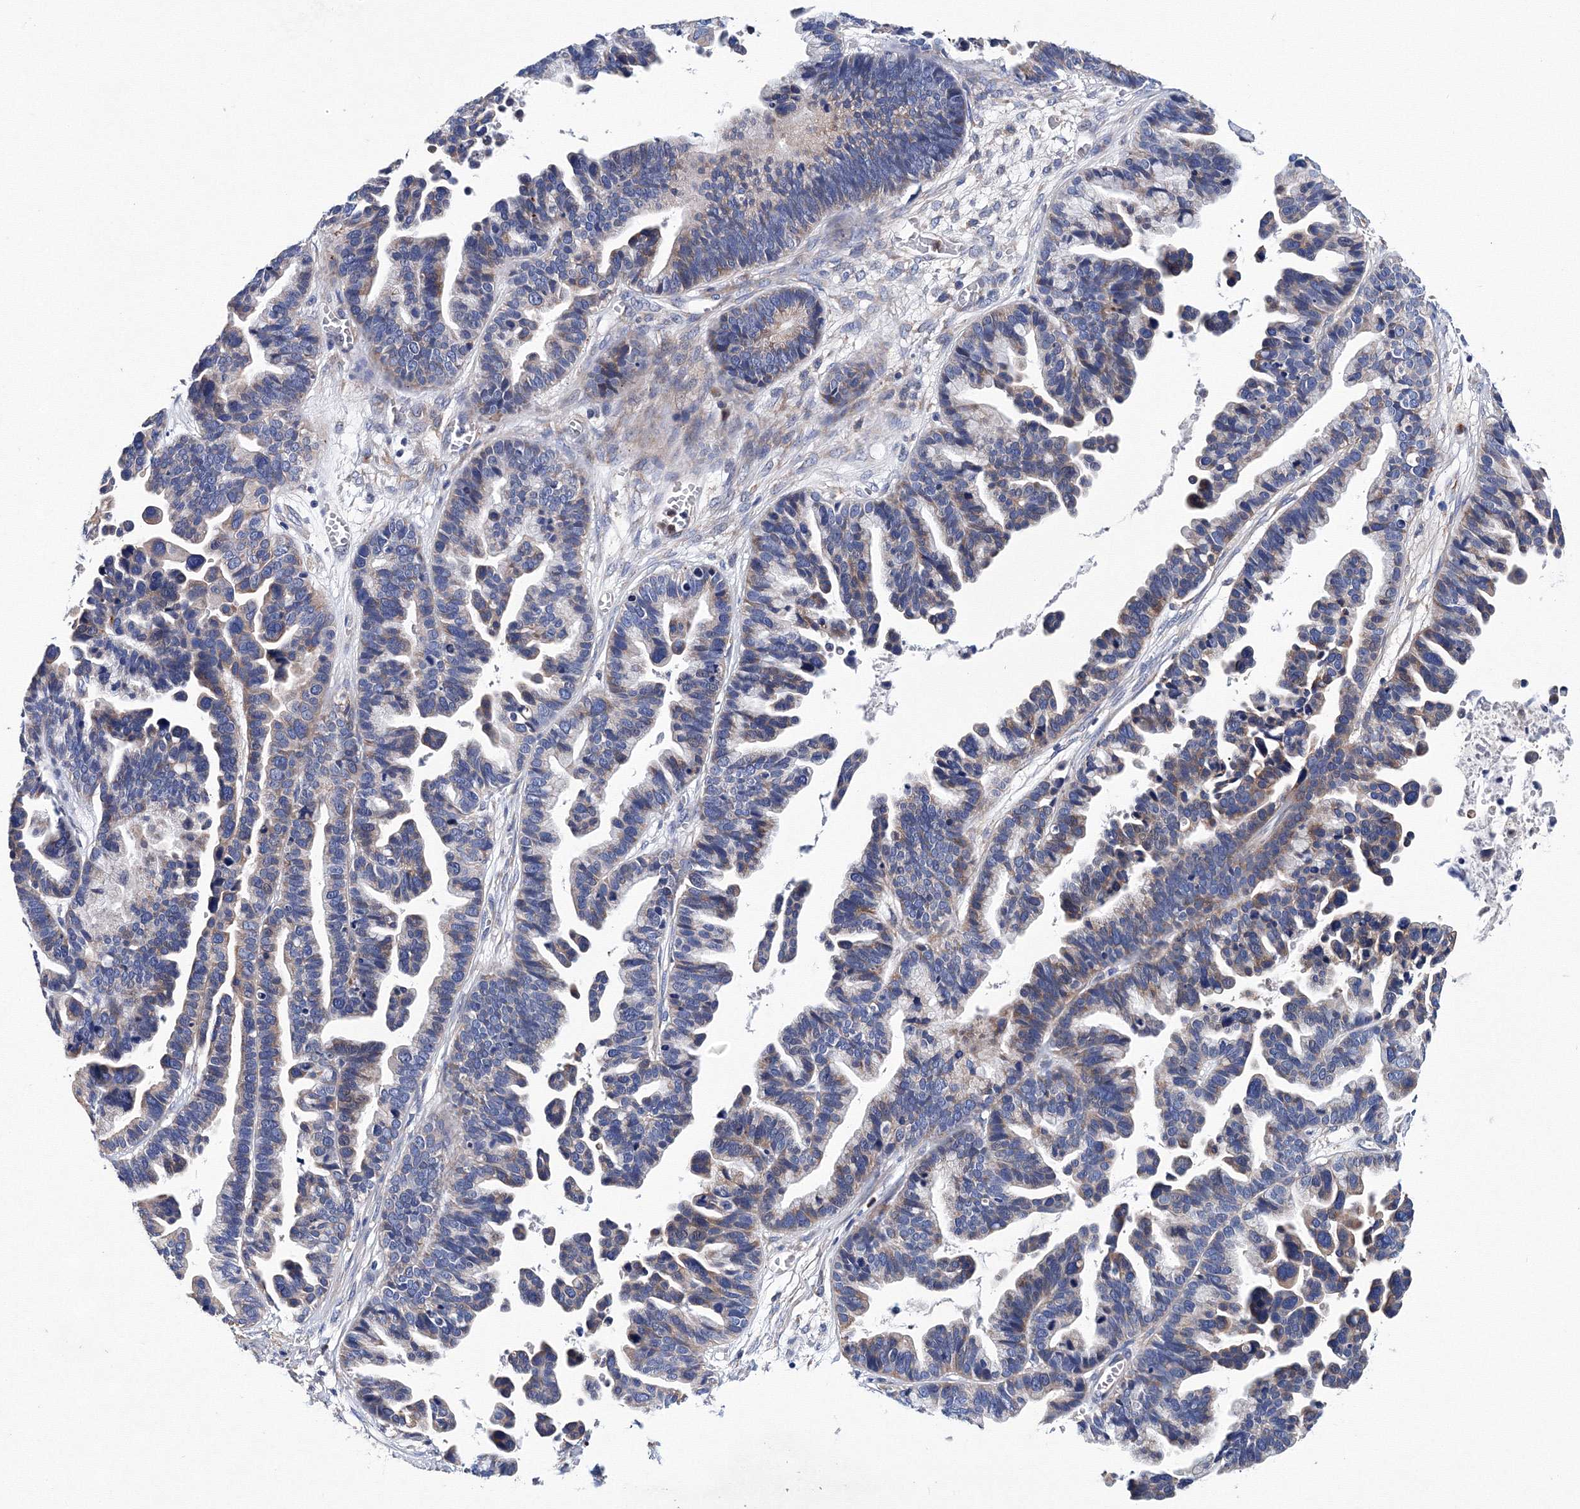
{"staining": {"intensity": "moderate", "quantity": "25%-75%", "location": "cytoplasmic/membranous"}, "tissue": "ovarian cancer", "cell_type": "Tumor cells", "image_type": "cancer", "snomed": [{"axis": "morphology", "description": "Cystadenocarcinoma, serous, NOS"}, {"axis": "topography", "description": "Ovary"}], "caption": "Protein analysis of ovarian serous cystadenocarcinoma tissue reveals moderate cytoplasmic/membranous positivity in about 25%-75% of tumor cells.", "gene": "TRPM2", "patient": {"sex": "female", "age": 56}}